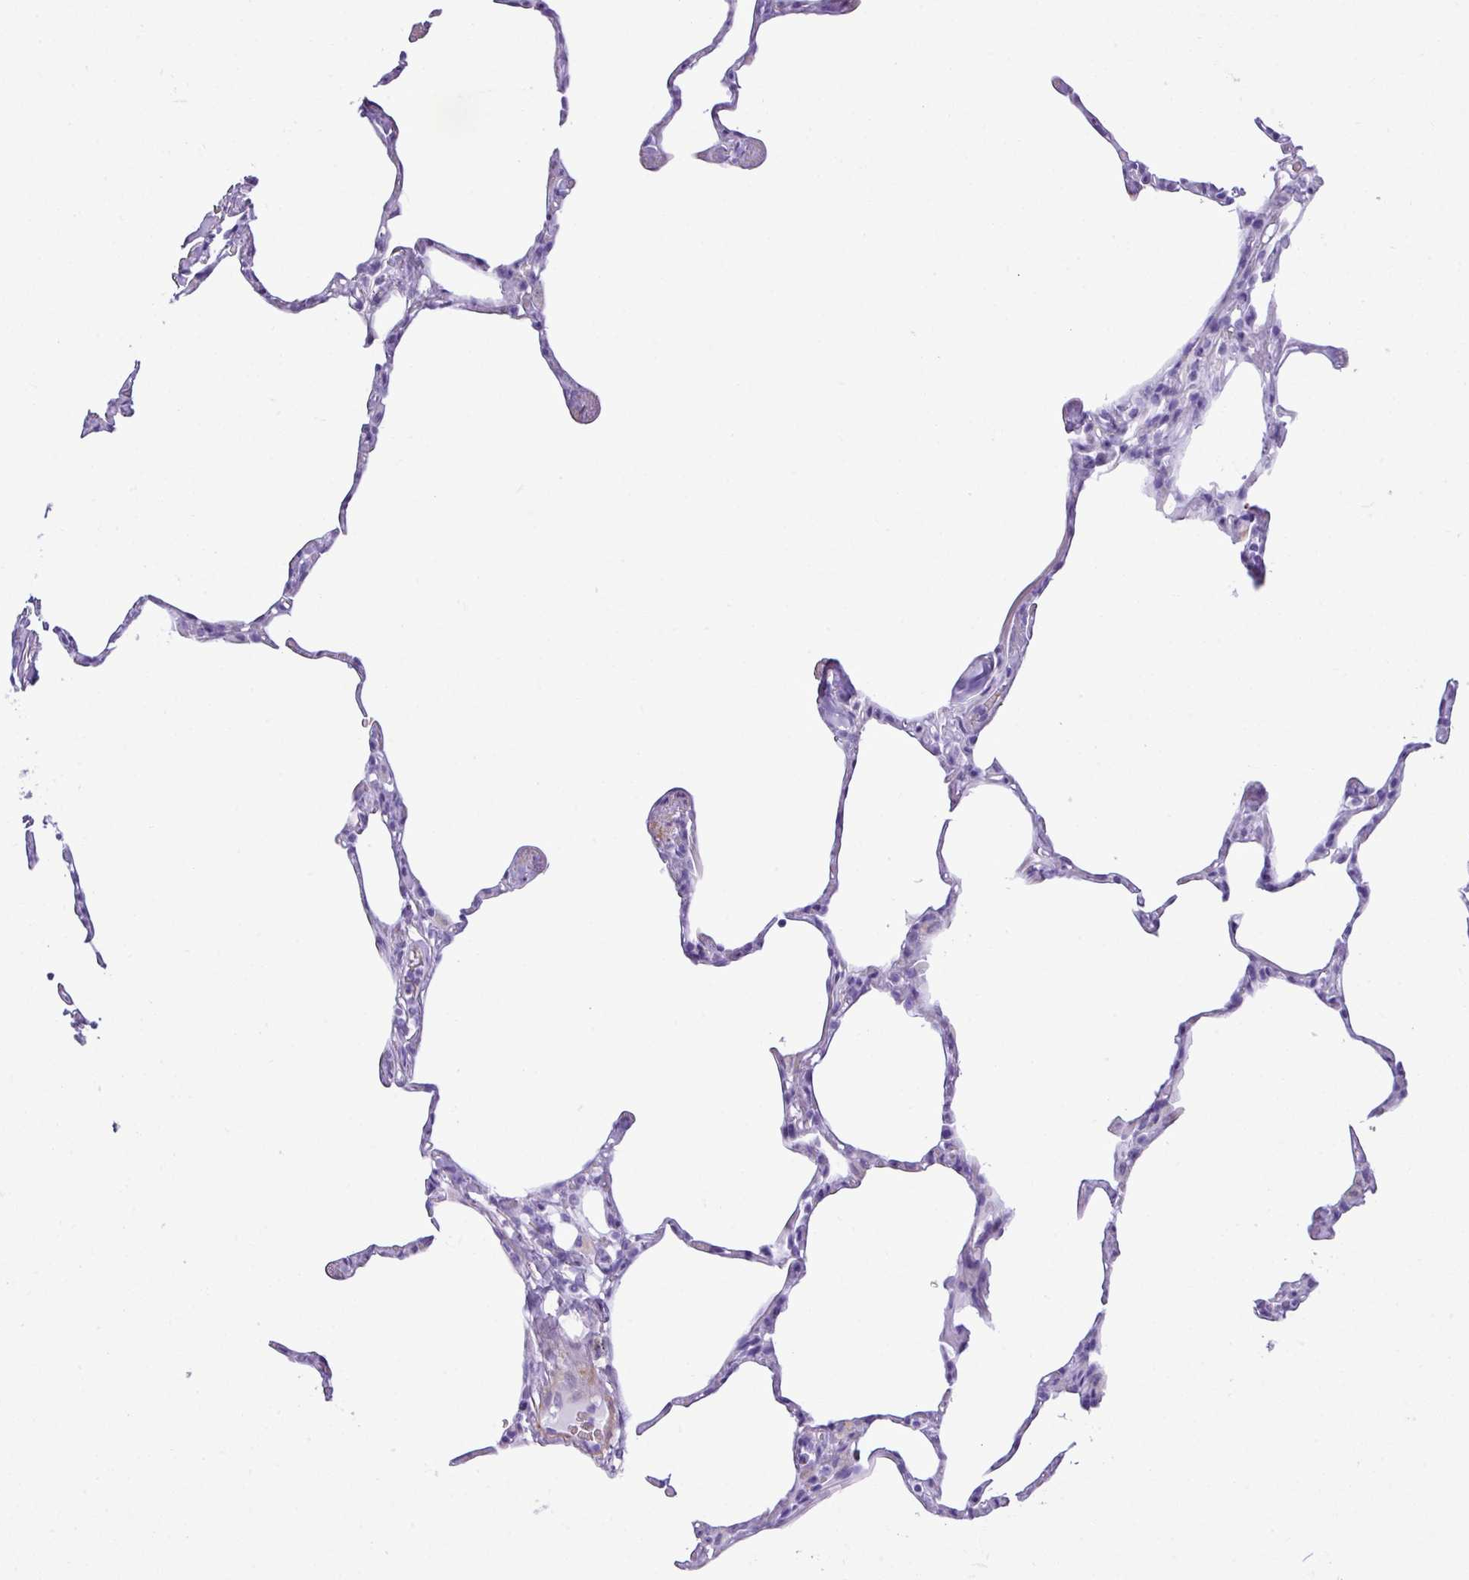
{"staining": {"intensity": "negative", "quantity": "none", "location": "none"}, "tissue": "lung", "cell_type": "Alveolar cells", "image_type": "normal", "snomed": [{"axis": "morphology", "description": "Normal tissue, NOS"}, {"axis": "topography", "description": "Lung"}], "caption": "This is an immunohistochemistry histopathology image of benign lung. There is no positivity in alveolar cells.", "gene": "ZSCAN5A", "patient": {"sex": "male", "age": 65}}